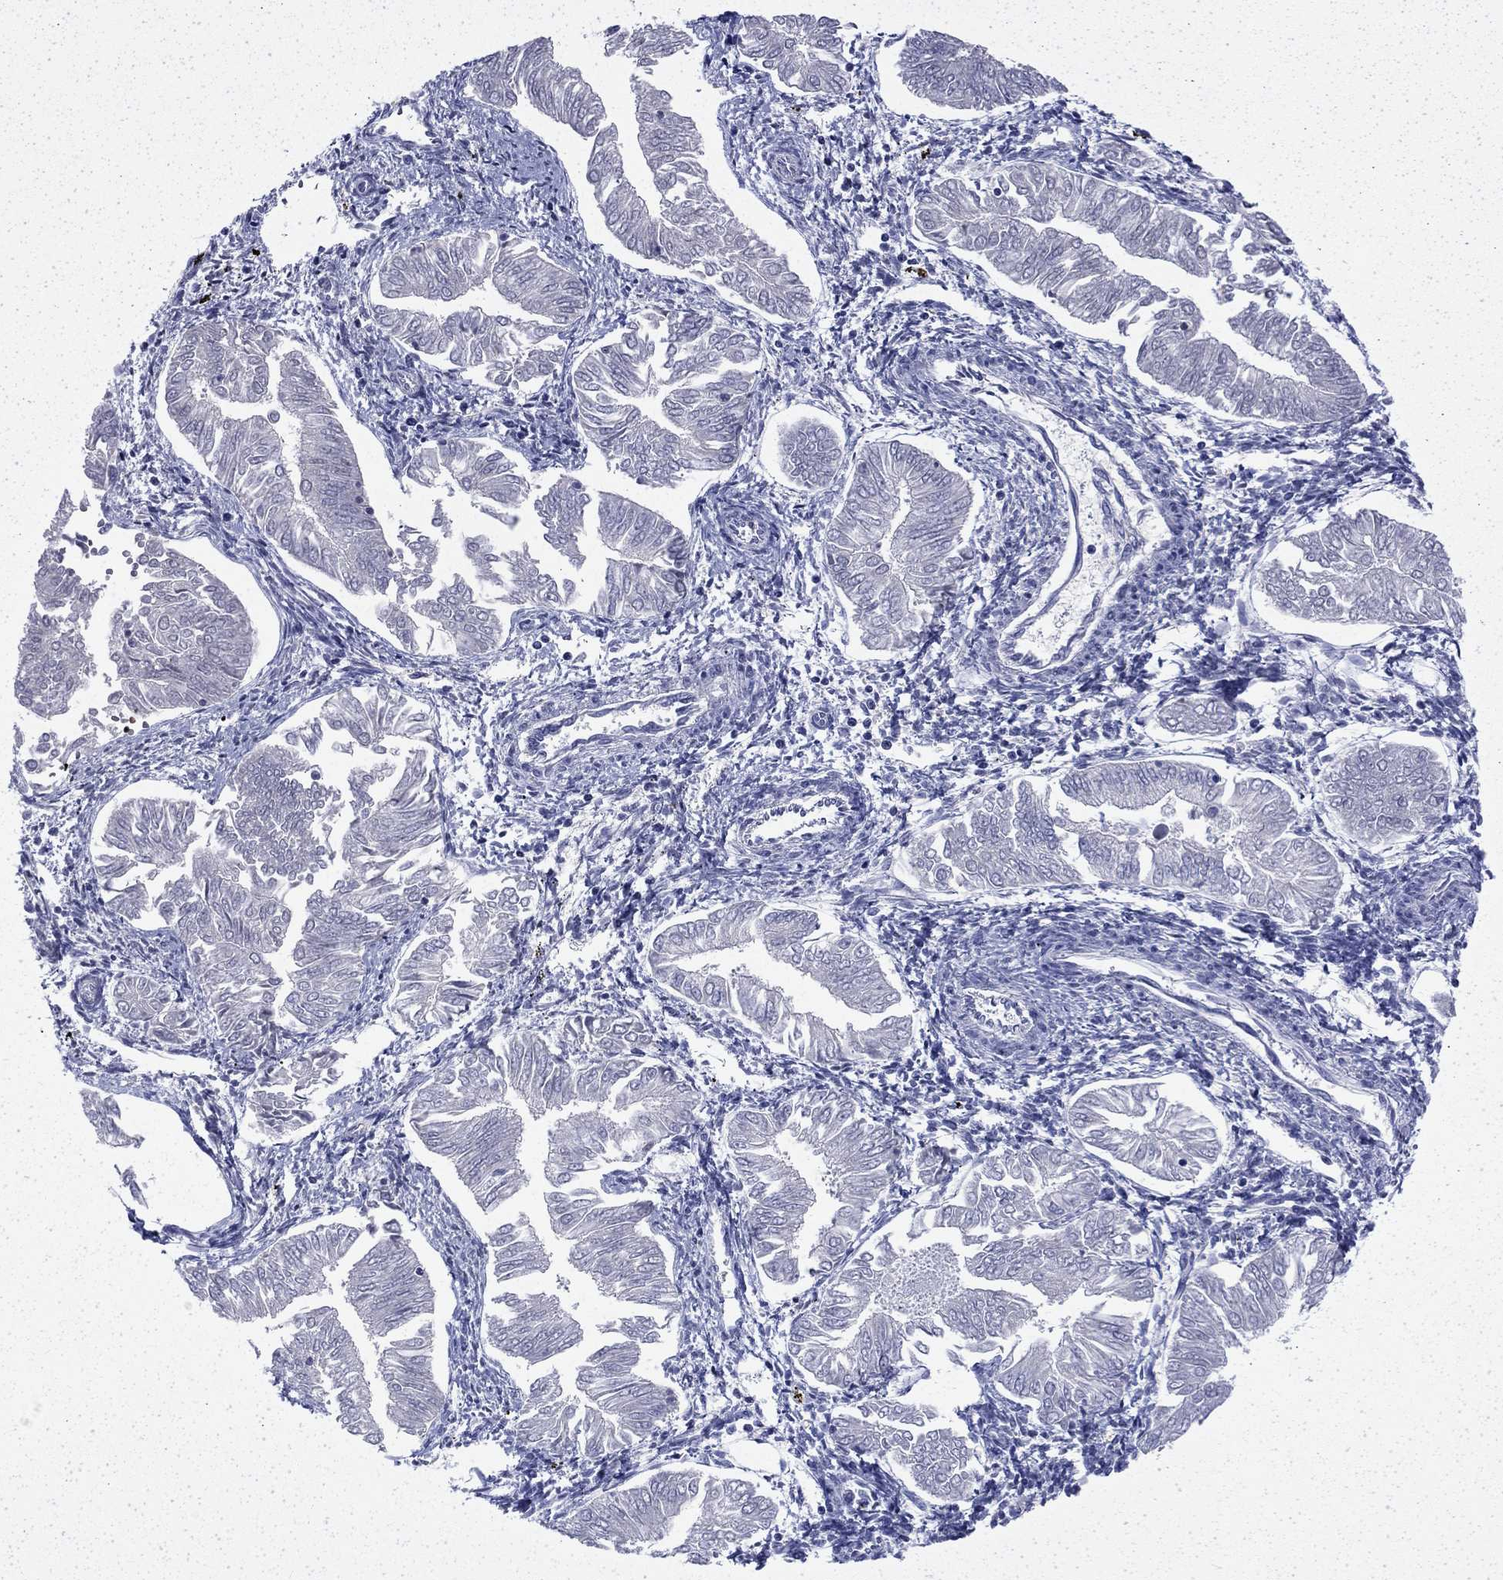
{"staining": {"intensity": "negative", "quantity": "none", "location": "none"}, "tissue": "endometrial cancer", "cell_type": "Tumor cells", "image_type": "cancer", "snomed": [{"axis": "morphology", "description": "Adenocarcinoma, NOS"}, {"axis": "topography", "description": "Endometrium"}], "caption": "Immunohistochemistry (IHC) photomicrograph of neoplastic tissue: adenocarcinoma (endometrial) stained with DAB (3,3'-diaminobenzidine) displays no significant protein expression in tumor cells. Nuclei are stained in blue.", "gene": "ENPP6", "patient": {"sex": "female", "age": 53}}